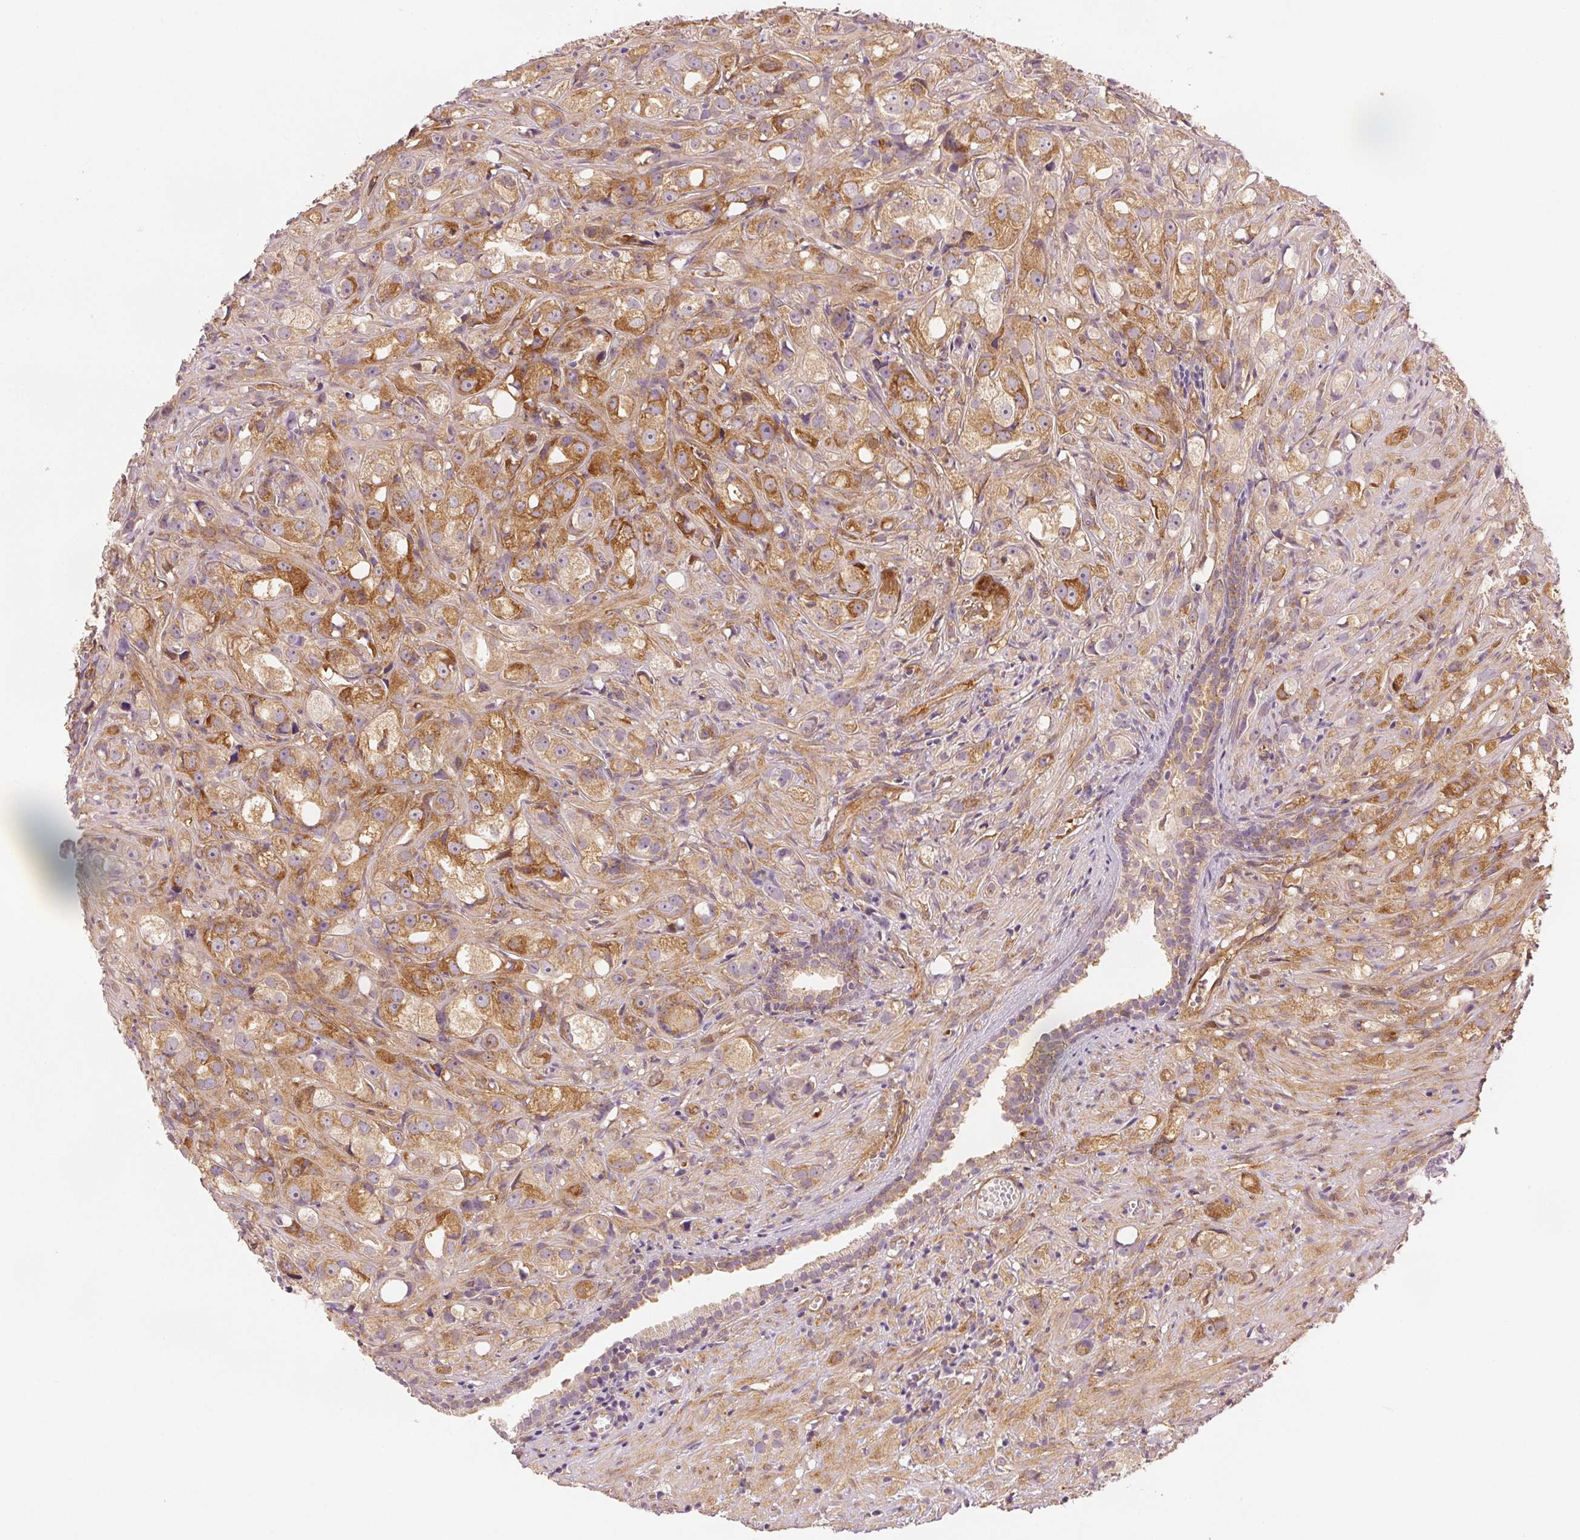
{"staining": {"intensity": "moderate", "quantity": ">75%", "location": "cytoplasmic/membranous"}, "tissue": "prostate cancer", "cell_type": "Tumor cells", "image_type": "cancer", "snomed": [{"axis": "morphology", "description": "Adenocarcinoma, High grade"}, {"axis": "topography", "description": "Prostate"}], "caption": "Approximately >75% of tumor cells in human prostate cancer (high-grade adenocarcinoma) show moderate cytoplasmic/membranous protein positivity as visualized by brown immunohistochemical staining.", "gene": "DIAPH2", "patient": {"sex": "male", "age": 75}}